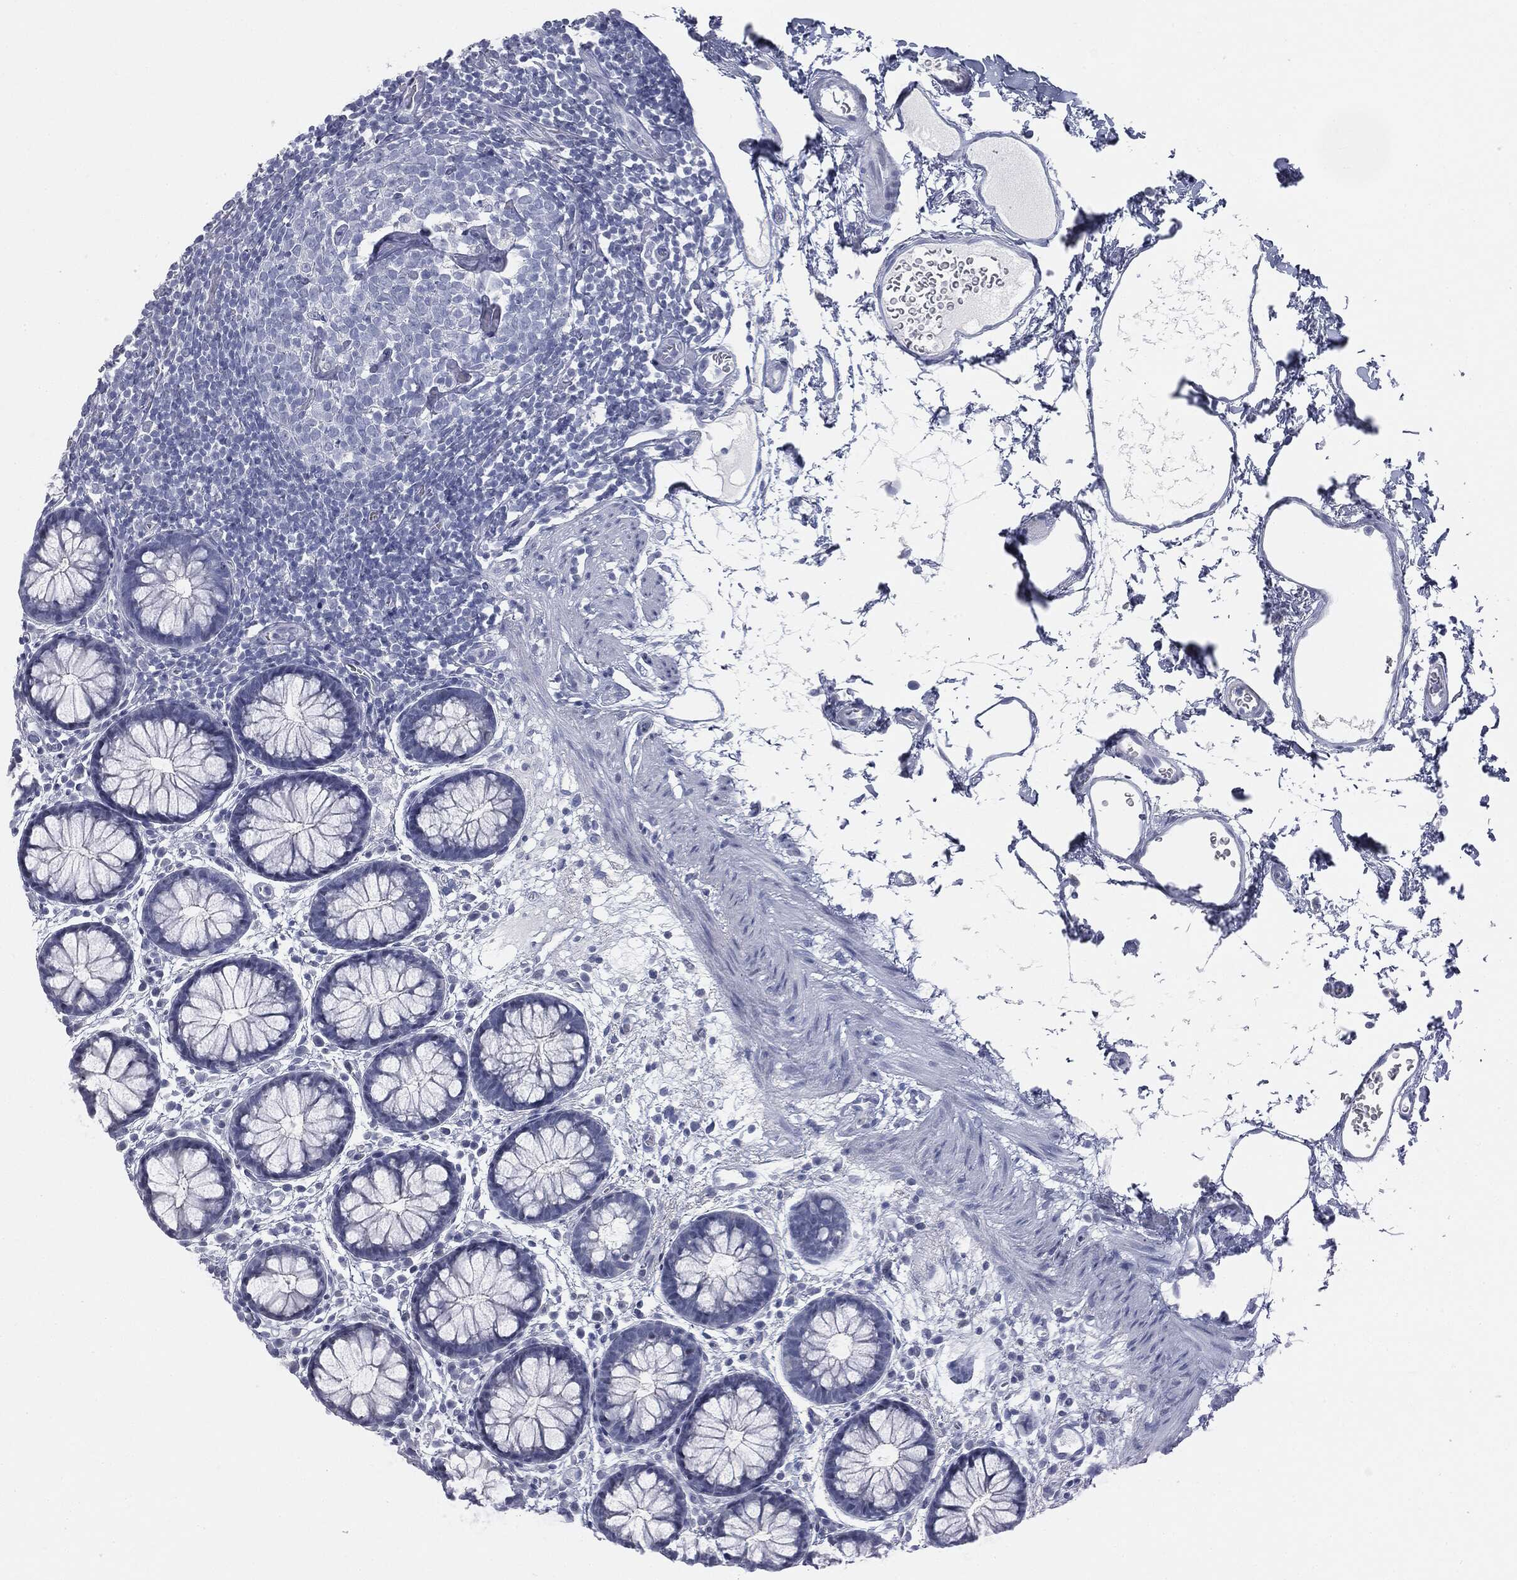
{"staining": {"intensity": "negative", "quantity": "none", "location": "none"}, "tissue": "colon", "cell_type": "Endothelial cells", "image_type": "normal", "snomed": [{"axis": "morphology", "description": "Normal tissue, NOS"}, {"axis": "topography", "description": "Colon"}], "caption": "Immunohistochemistry (IHC) of unremarkable colon shows no positivity in endothelial cells.", "gene": "TPO", "patient": {"sex": "male", "age": 76}}